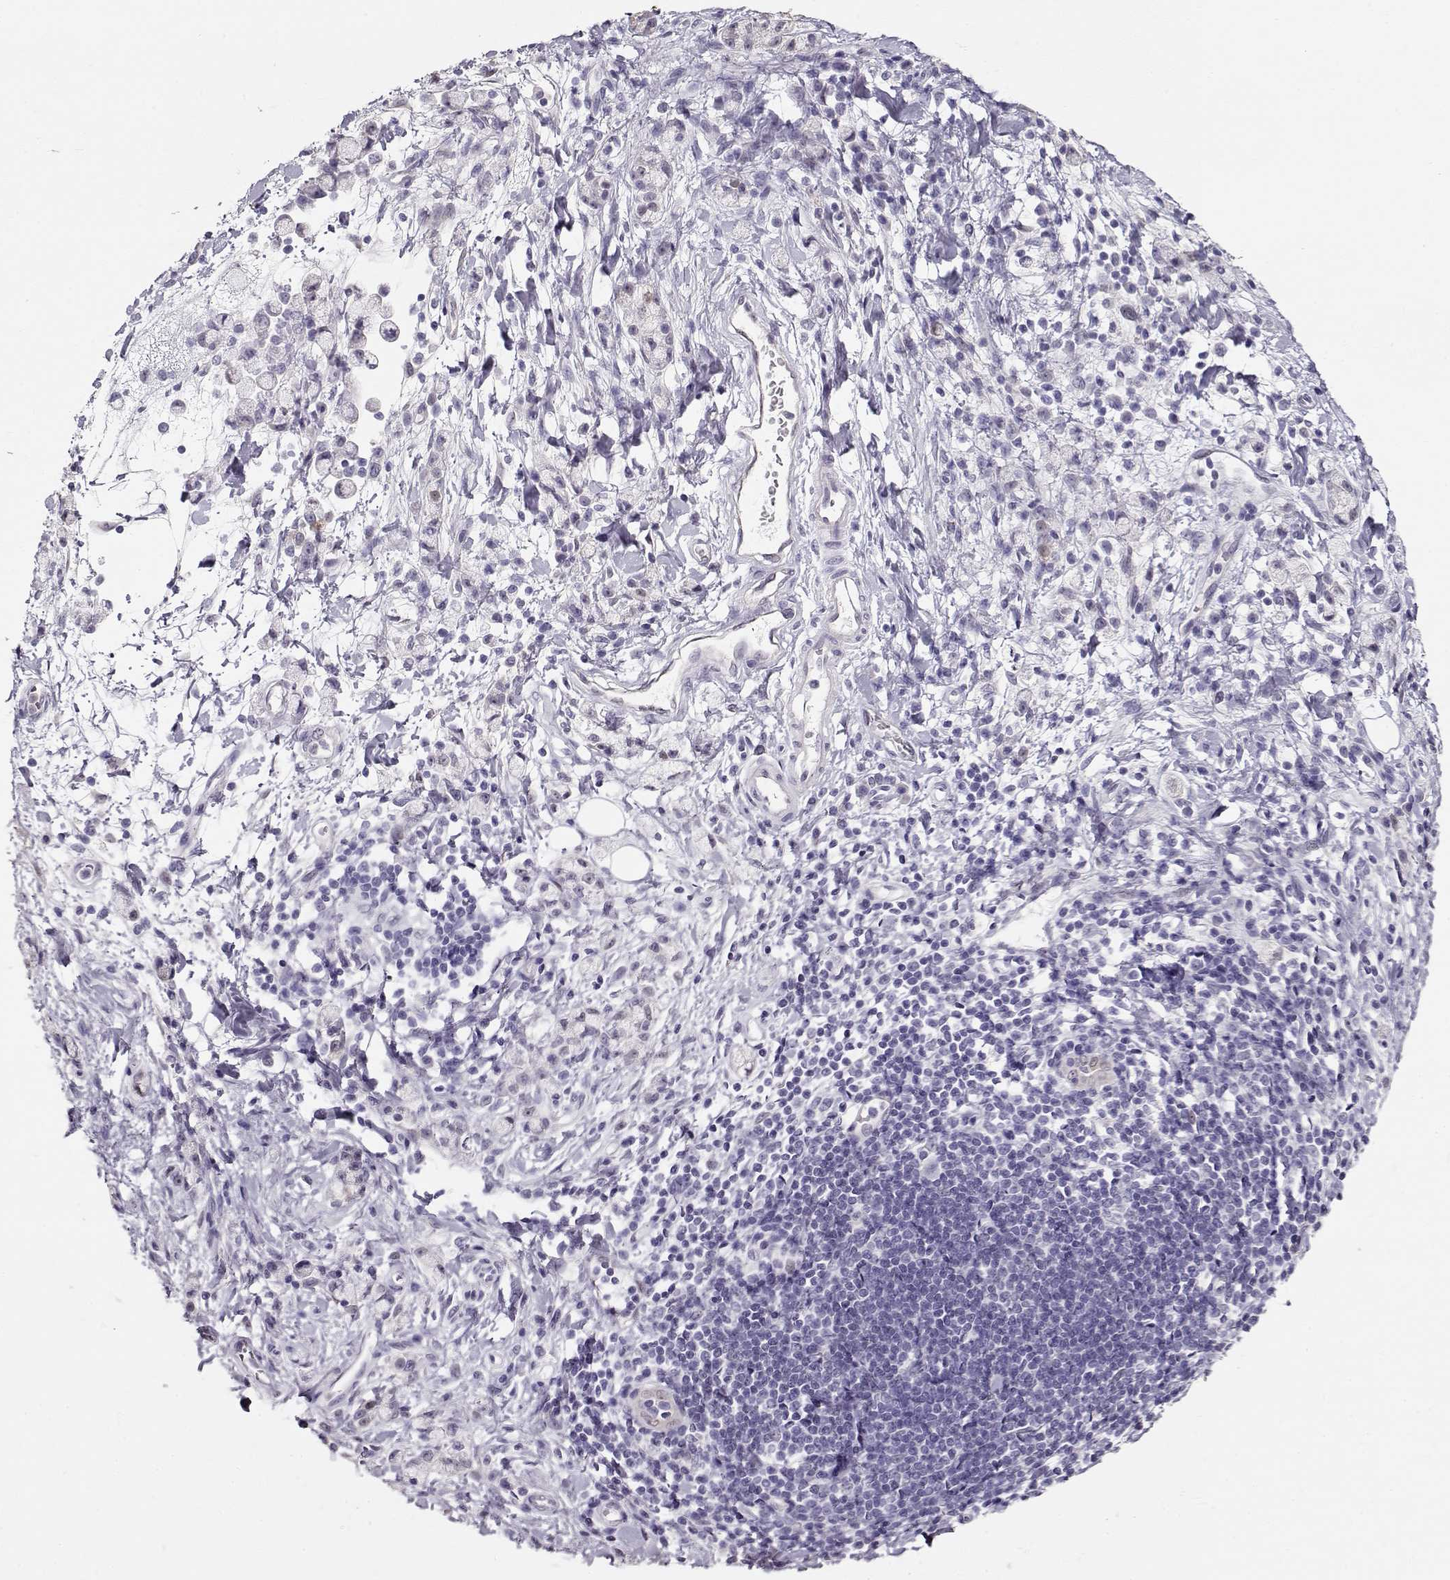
{"staining": {"intensity": "negative", "quantity": "none", "location": "none"}, "tissue": "stomach cancer", "cell_type": "Tumor cells", "image_type": "cancer", "snomed": [{"axis": "morphology", "description": "Adenocarcinoma, NOS"}, {"axis": "topography", "description": "Stomach"}], "caption": "This is an immunohistochemistry (IHC) micrograph of human adenocarcinoma (stomach). There is no expression in tumor cells.", "gene": "CCR8", "patient": {"sex": "male", "age": 58}}